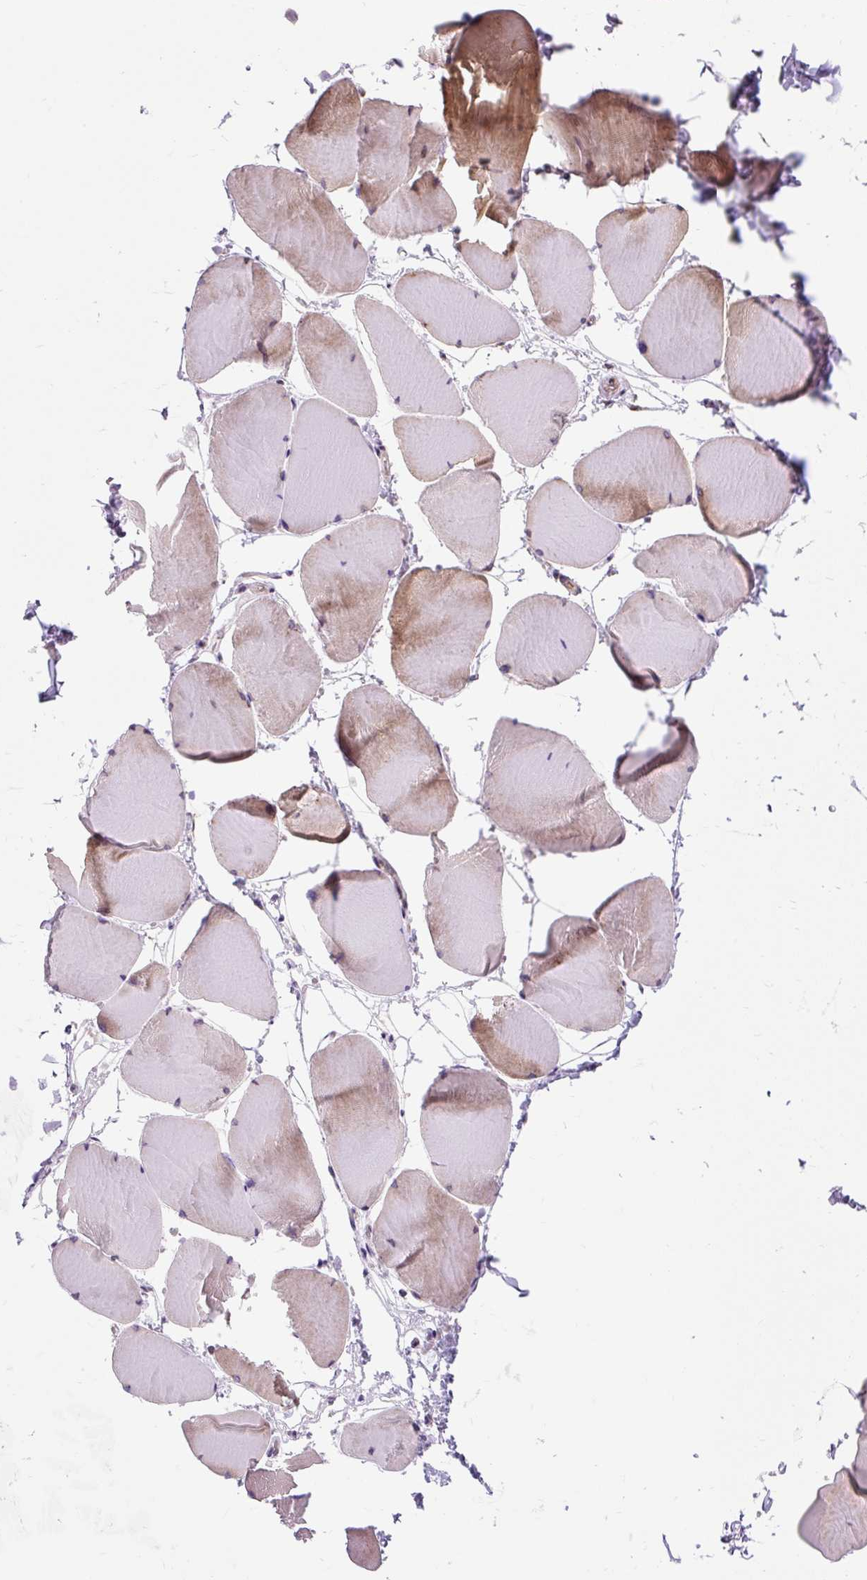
{"staining": {"intensity": "moderate", "quantity": "25%-75%", "location": "cytoplasmic/membranous"}, "tissue": "skeletal muscle", "cell_type": "Myocytes", "image_type": "normal", "snomed": [{"axis": "morphology", "description": "Normal tissue, NOS"}, {"axis": "topography", "description": "Skeletal muscle"}], "caption": "Skeletal muscle stained for a protein (brown) exhibits moderate cytoplasmic/membranous positive positivity in approximately 25%-75% of myocytes.", "gene": "CISD3", "patient": {"sex": "male", "age": 25}}